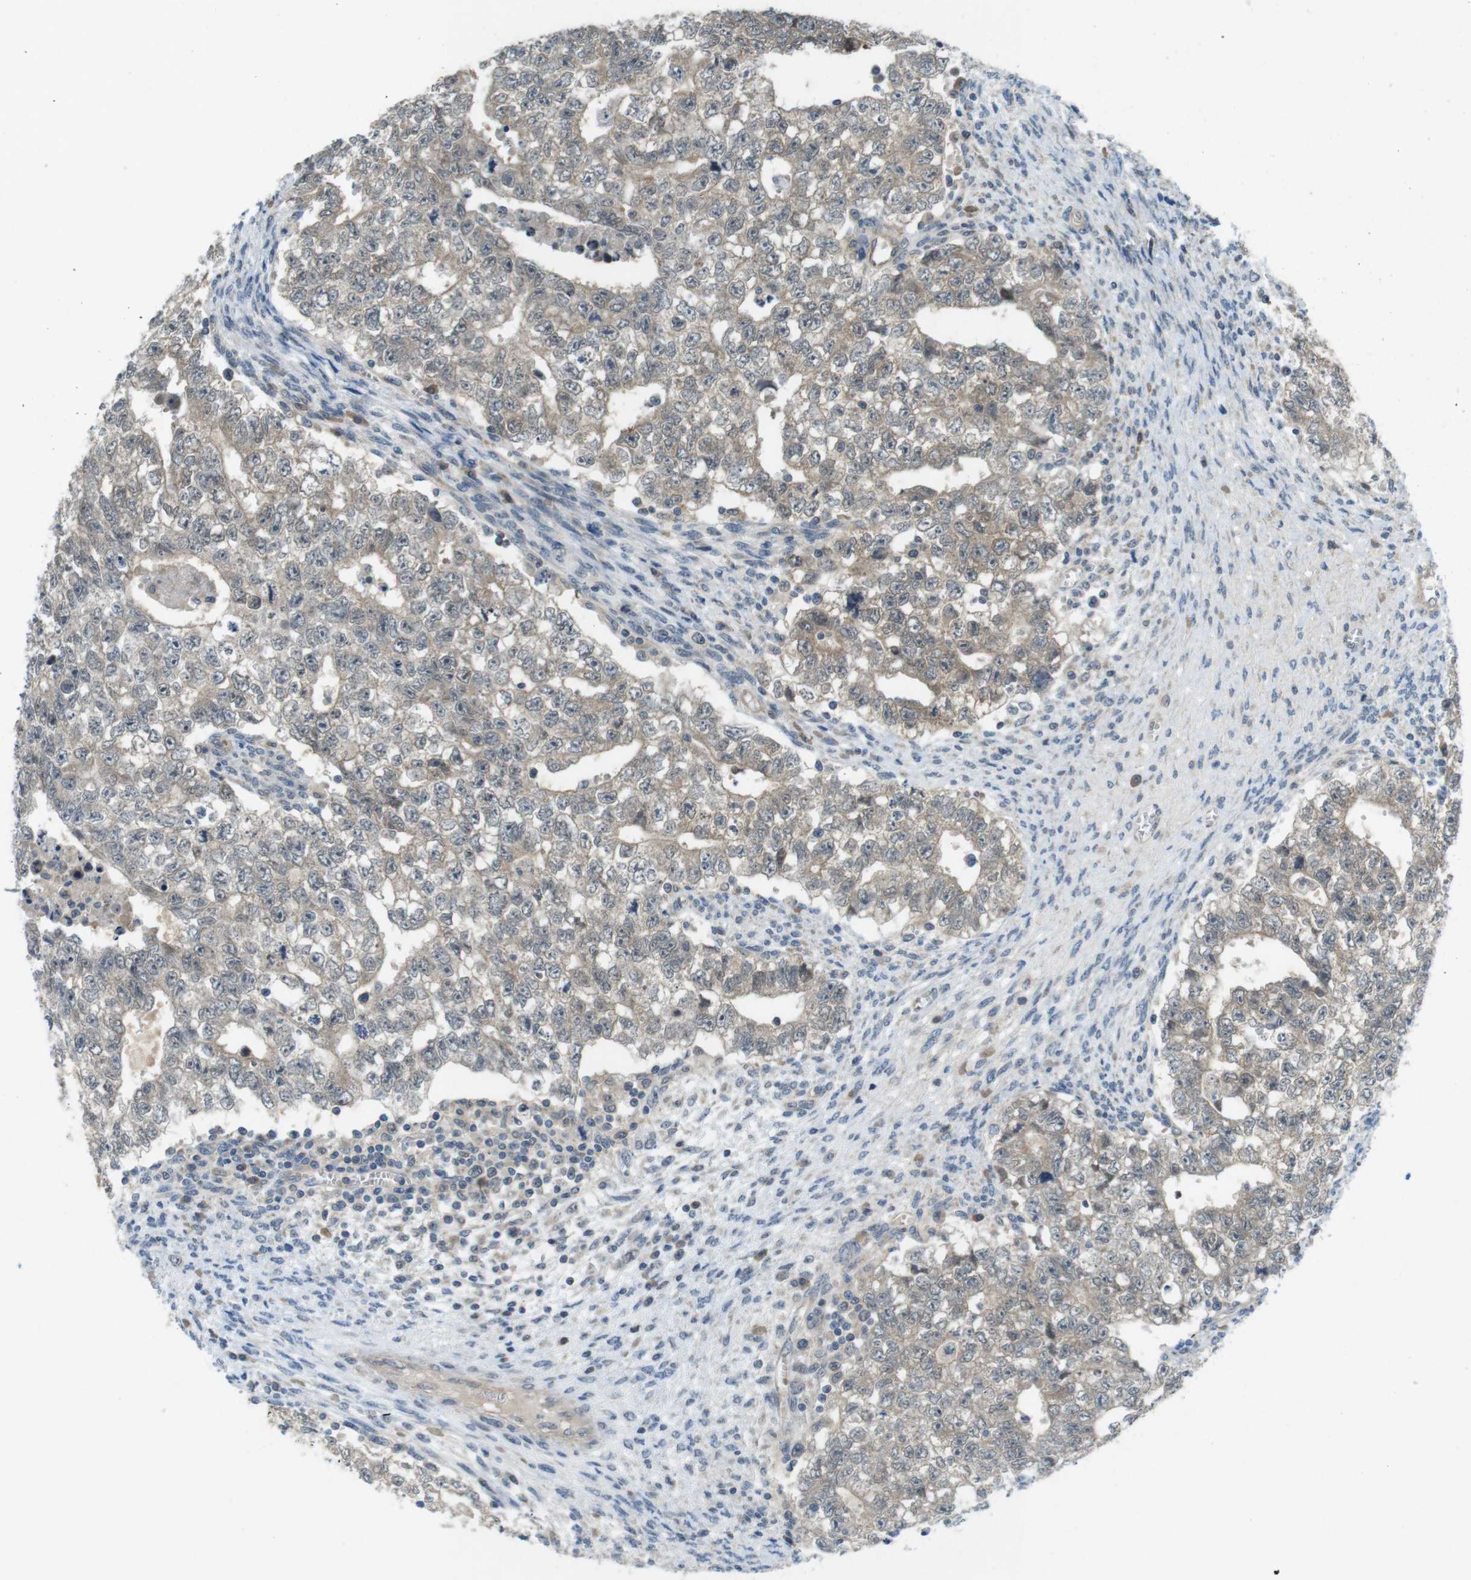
{"staining": {"intensity": "moderate", "quantity": ">75%", "location": "cytoplasmic/membranous"}, "tissue": "testis cancer", "cell_type": "Tumor cells", "image_type": "cancer", "snomed": [{"axis": "morphology", "description": "Seminoma, NOS"}, {"axis": "morphology", "description": "Carcinoma, Embryonal, NOS"}, {"axis": "topography", "description": "Testis"}], "caption": "There is medium levels of moderate cytoplasmic/membranous staining in tumor cells of seminoma (testis), as demonstrated by immunohistochemical staining (brown color).", "gene": "SUGT1", "patient": {"sex": "male", "age": 38}}